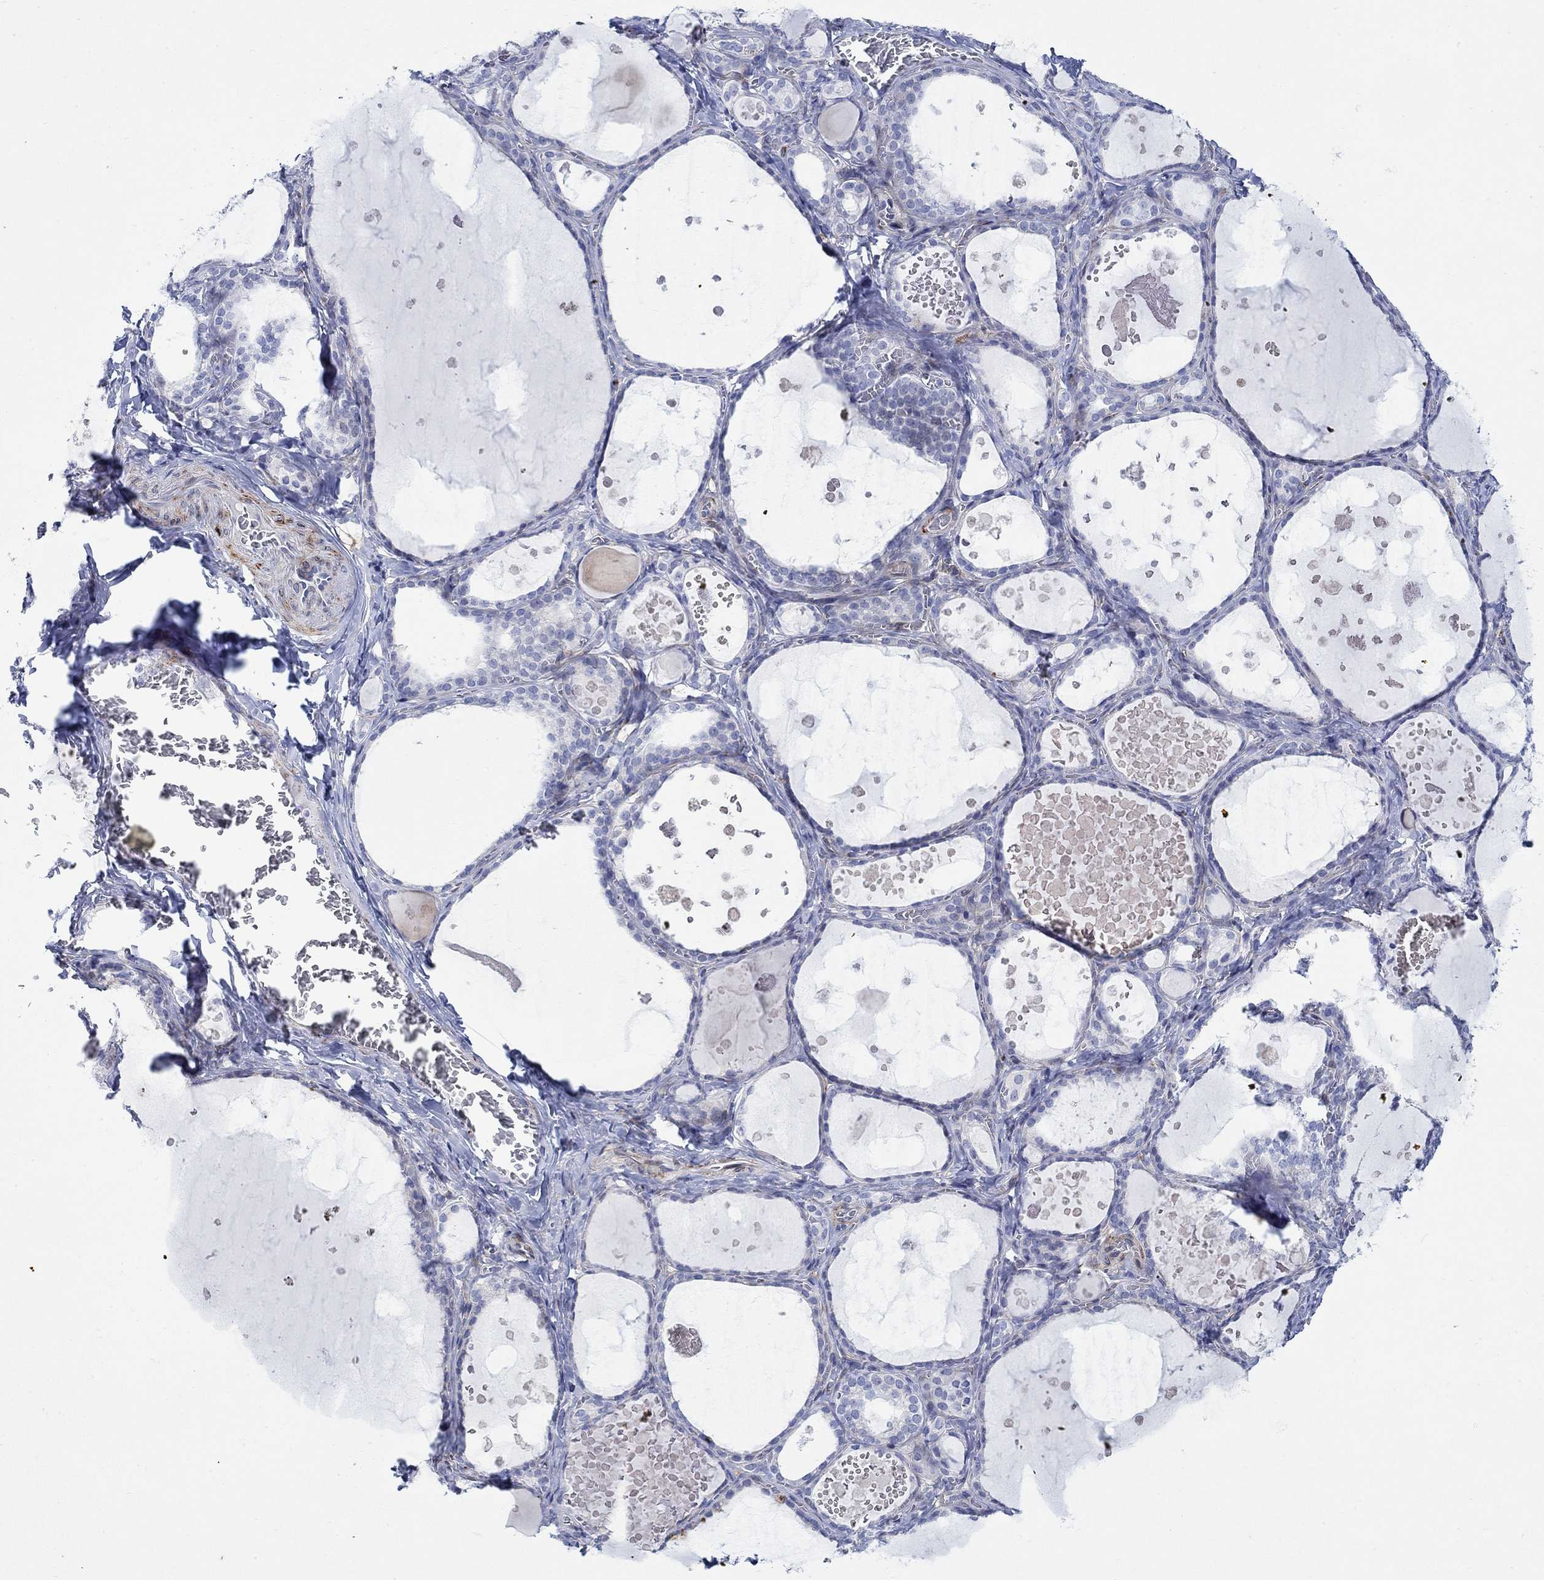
{"staining": {"intensity": "negative", "quantity": "none", "location": "none"}, "tissue": "thyroid gland", "cell_type": "Glandular cells", "image_type": "normal", "snomed": [{"axis": "morphology", "description": "Normal tissue, NOS"}, {"axis": "topography", "description": "Thyroid gland"}], "caption": "High magnification brightfield microscopy of unremarkable thyroid gland stained with DAB (brown) and counterstained with hematoxylin (blue): glandular cells show no significant expression.", "gene": "KSR2", "patient": {"sex": "female", "age": 56}}